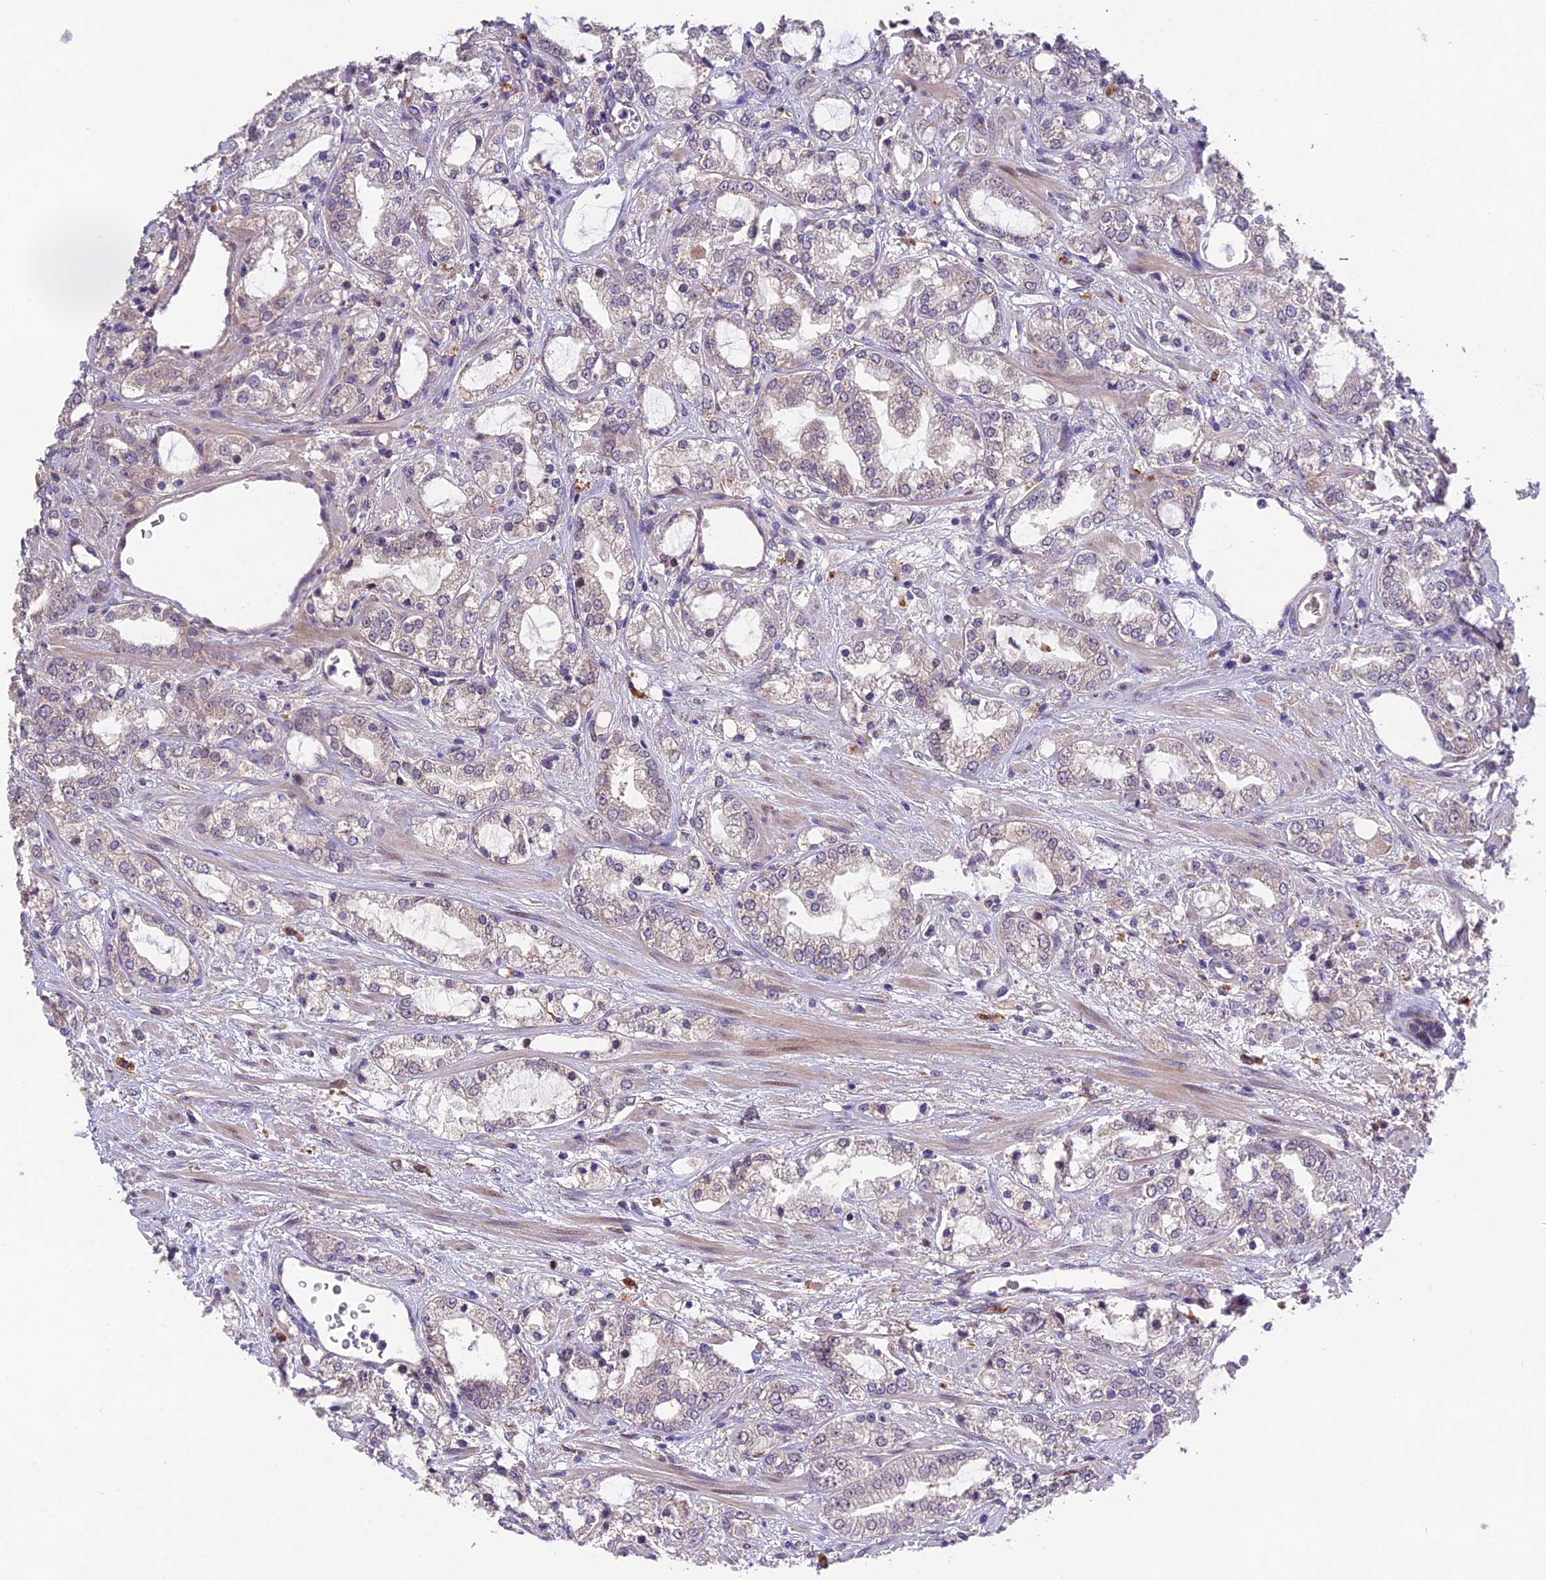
{"staining": {"intensity": "negative", "quantity": "none", "location": "none"}, "tissue": "prostate cancer", "cell_type": "Tumor cells", "image_type": "cancer", "snomed": [{"axis": "morphology", "description": "Adenocarcinoma, High grade"}, {"axis": "topography", "description": "Prostate"}], "caption": "Human prostate cancer (high-grade adenocarcinoma) stained for a protein using immunohistochemistry (IHC) reveals no staining in tumor cells.", "gene": "PUS10", "patient": {"sex": "male", "age": 64}}